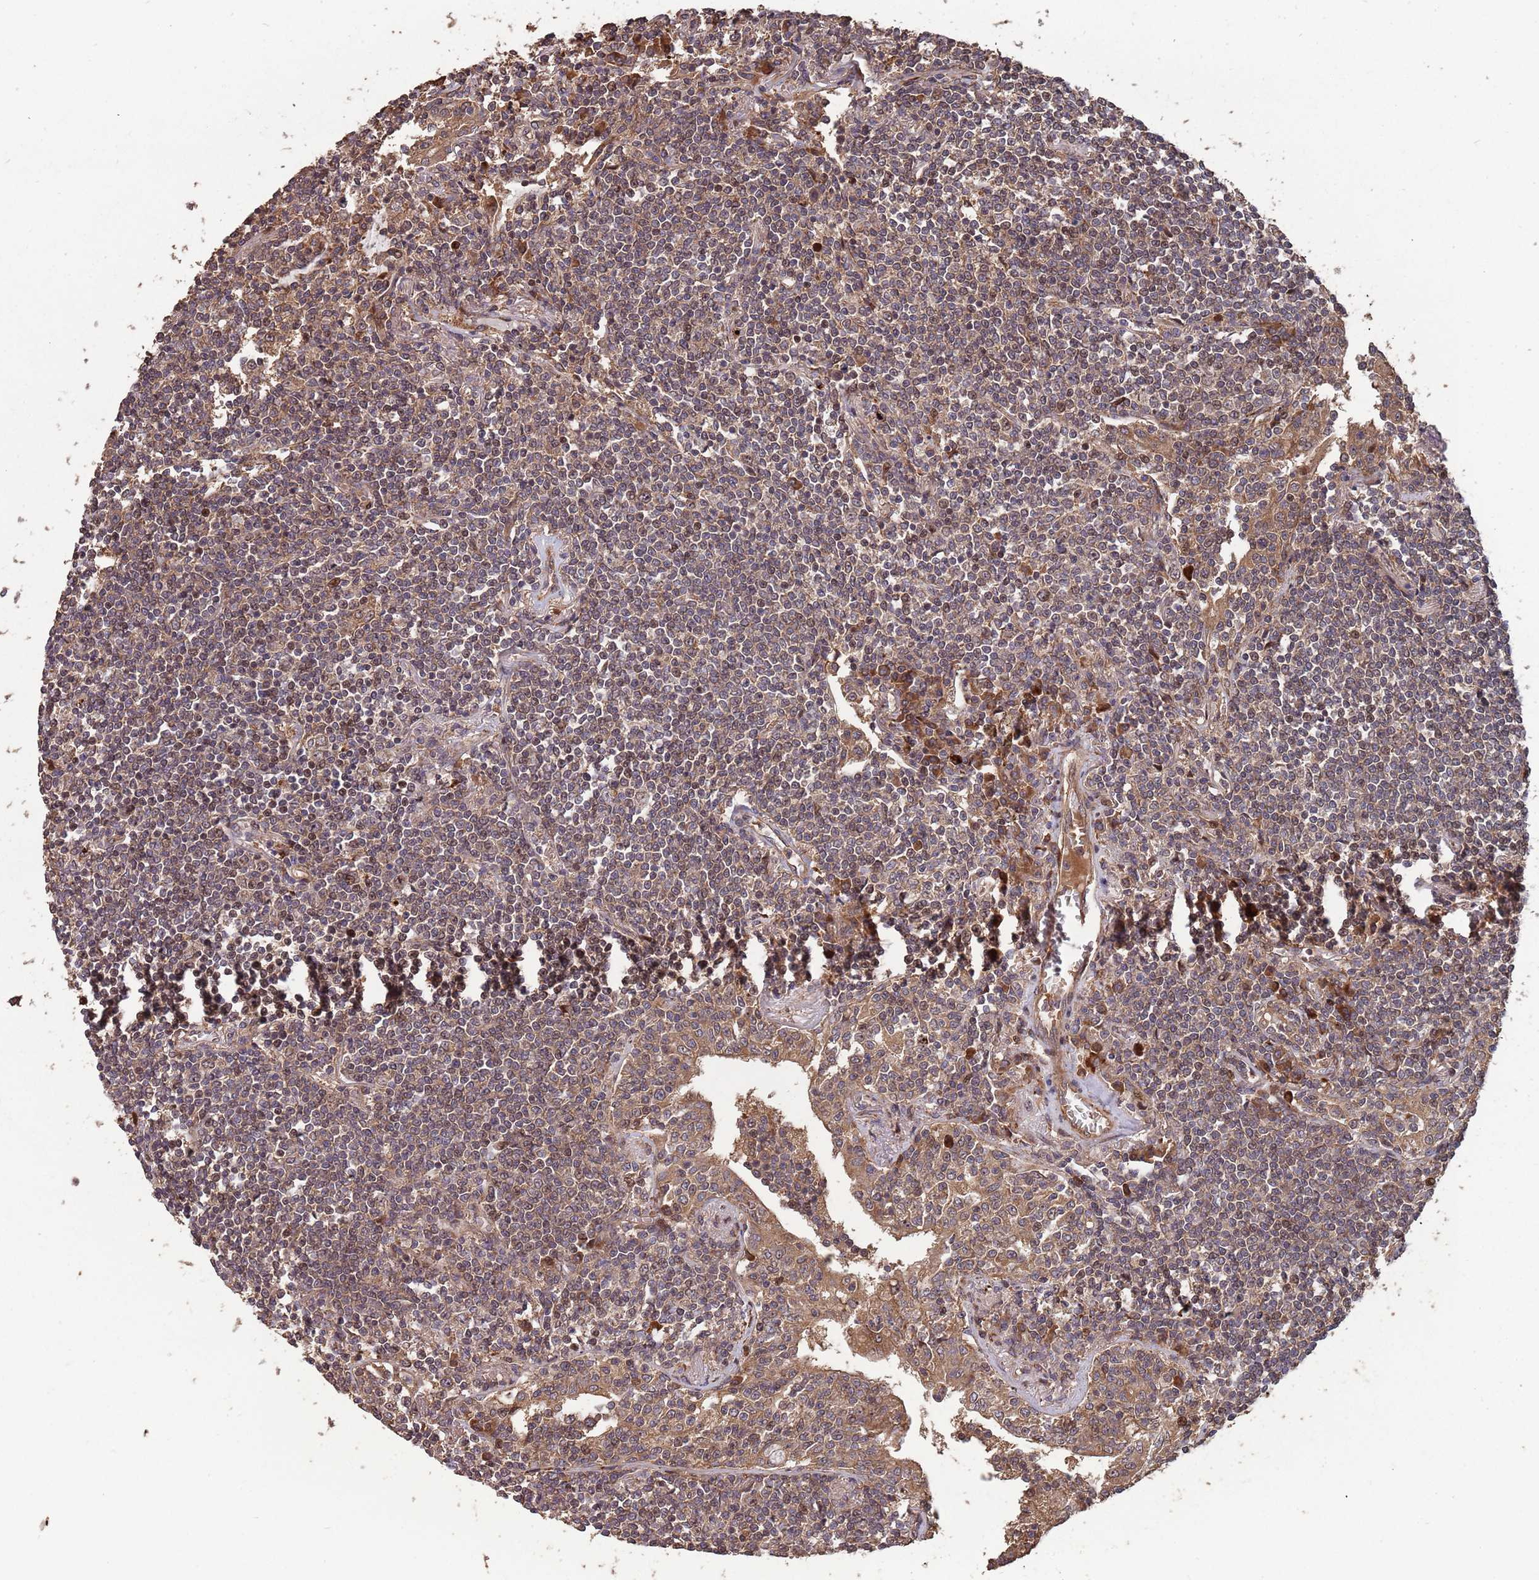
{"staining": {"intensity": "moderate", "quantity": ">75%", "location": "cytoplasmic/membranous"}, "tissue": "lymphoma", "cell_type": "Tumor cells", "image_type": "cancer", "snomed": [{"axis": "morphology", "description": "Malignant lymphoma, non-Hodgkin's type, Low grade"}, {"axis": "topography", "description": "Lung"}], "caption": "An IHC histopathology image of tumor tissue is shown. Protein staining in brown labels moderate cytoplasmic/membranous positivity in lymphoma within tumor cells.", "gene": "ZNF428", "patient": {"sex": "female", "age": 71}}